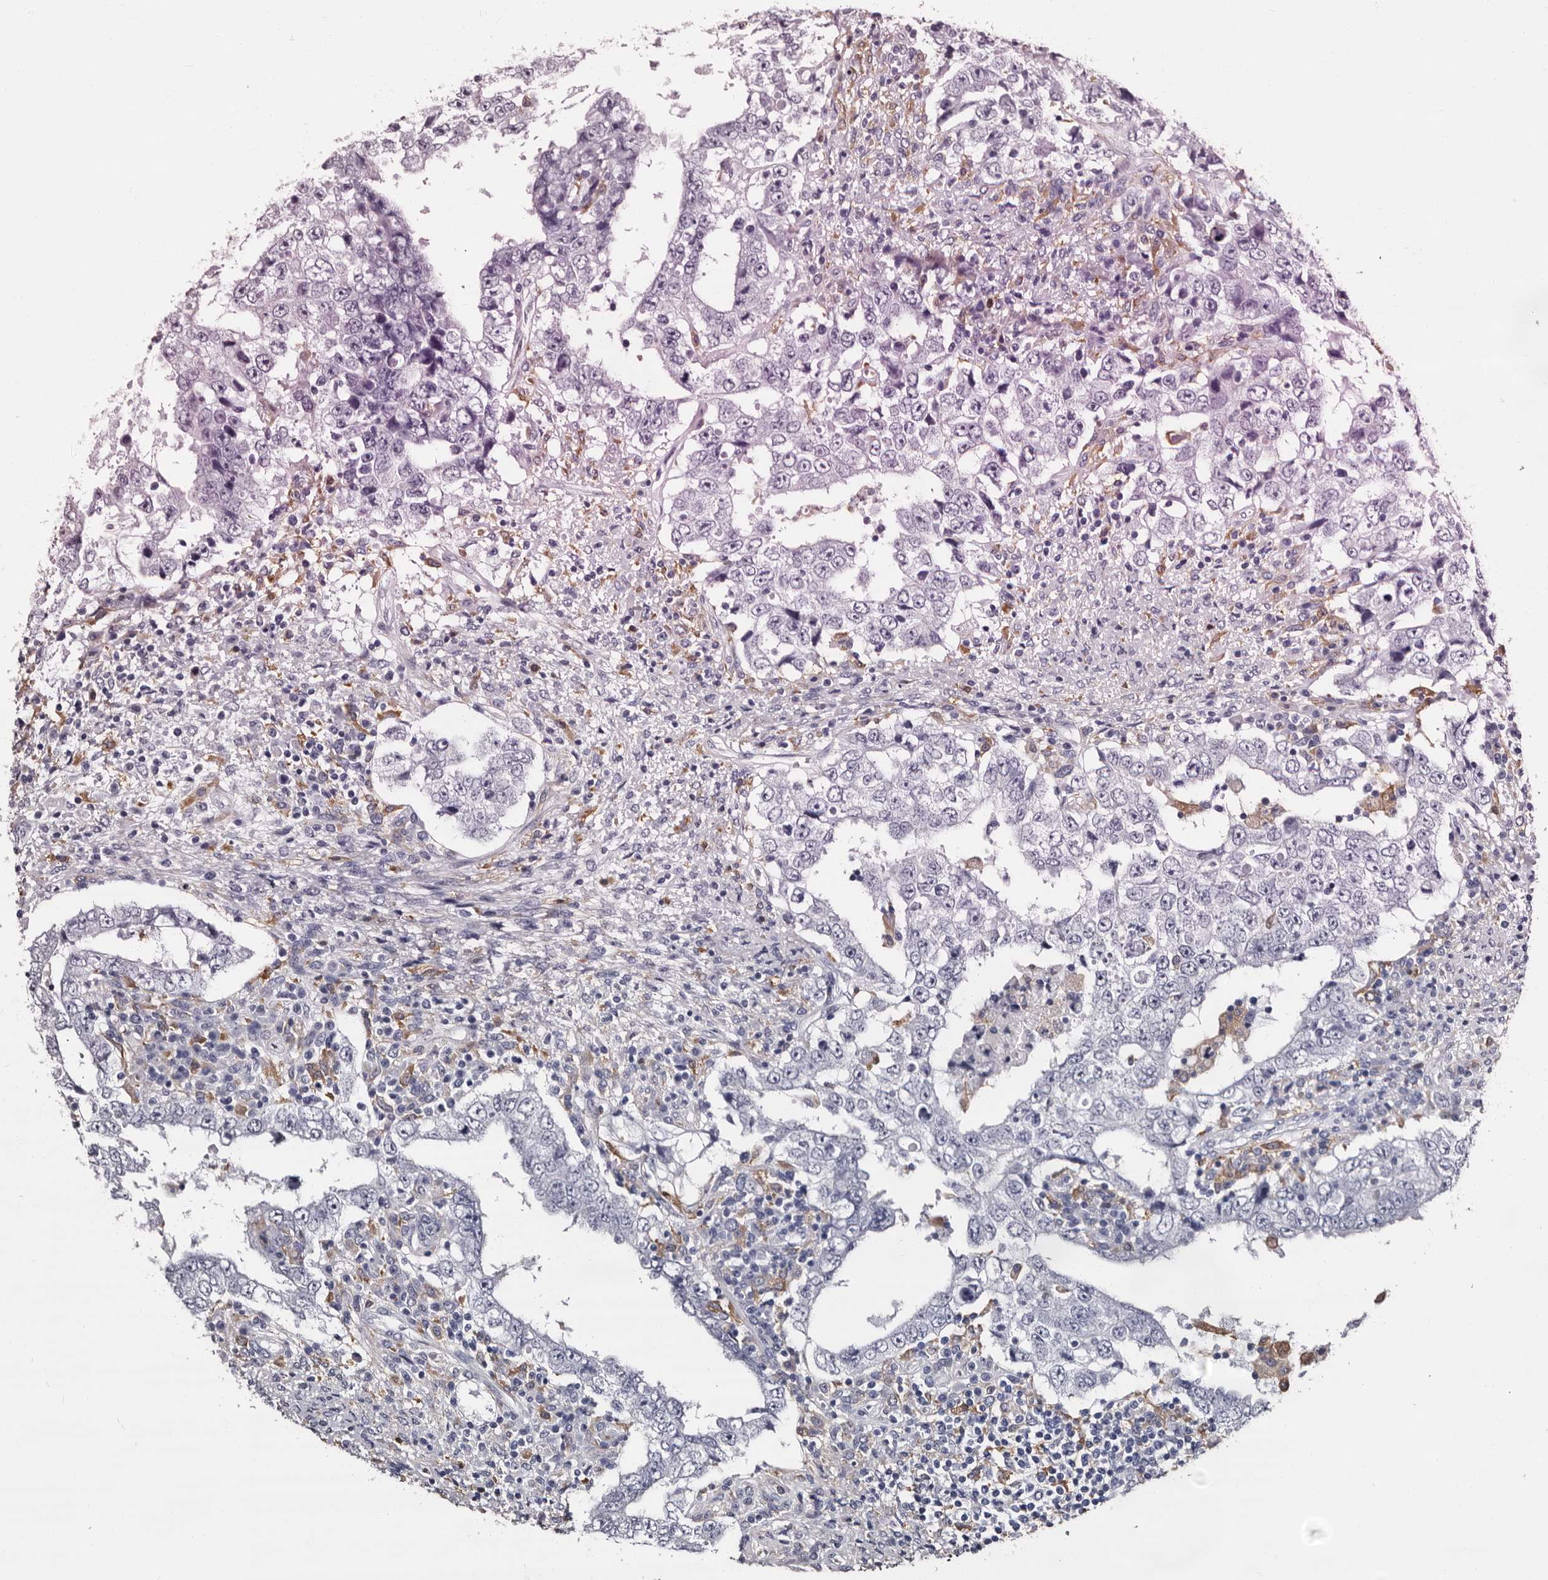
{"staining": {"intensity": "negative", "quantity": "none", "location": "none"}, "tissue": "testis cancer", "cell_type": "Tumor cells", "image_type": "cancer", "snomed": [{"axis": "morphology", "description": "Carcinoma, Embryonal, NOS"}, {"axis": "topography", "description": "Testis"}], "caption": "Tumor cells show no significant protein expression in testis cancer (embryonal carcinoma).", "gene": "EPB41L3", "patient": {"sex": "male", "age": 26}}